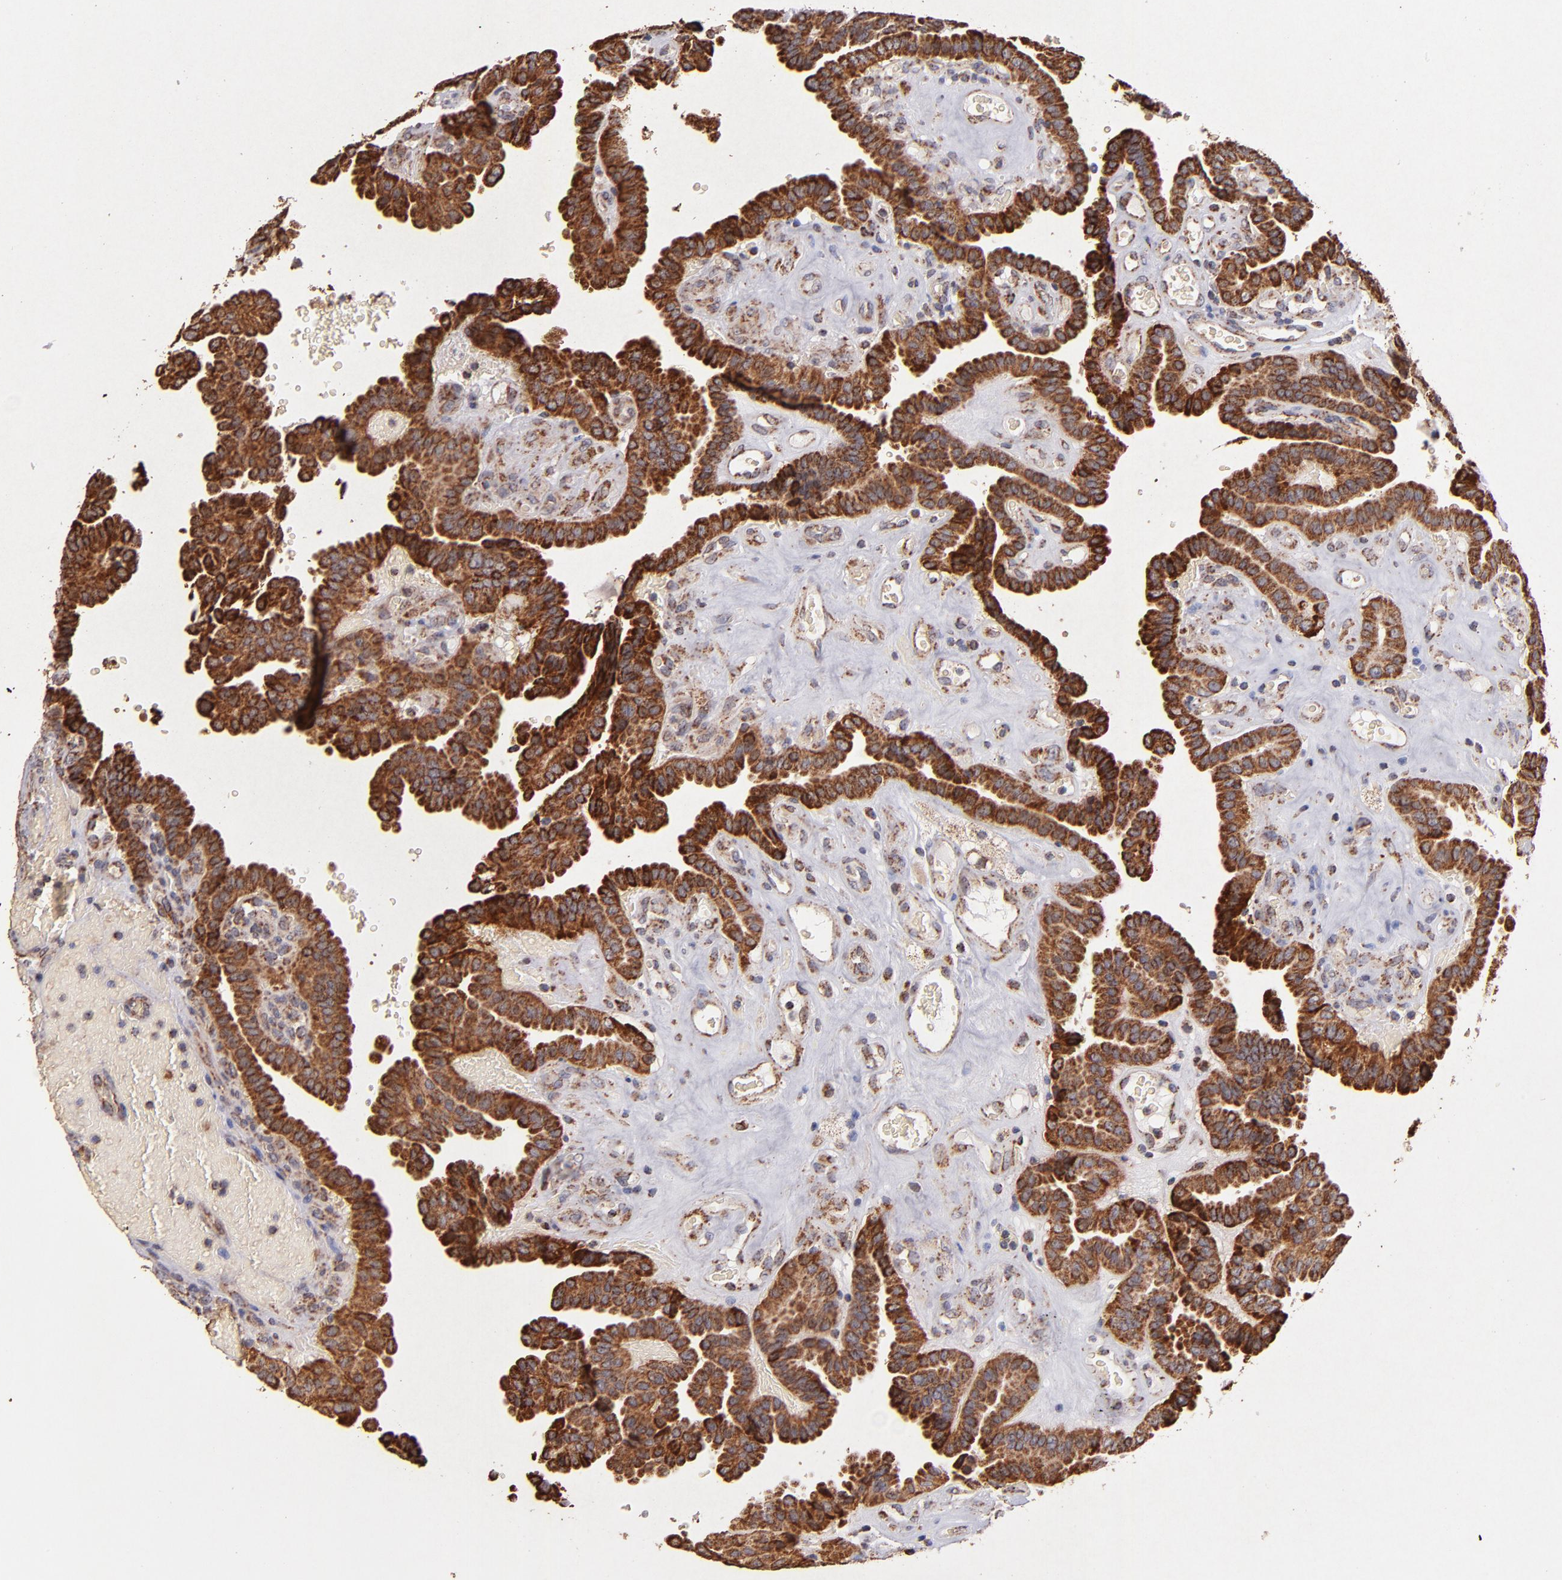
{"staining": {"intensity": "strong", "quantity": ">75%", "location": "cytoplasmic/membranous"}, "tissue": "thyroid cancer", "cell_type": "Tumor cells", "image_type": "cancer", "snomed": [{"axis": "morphology", "description": "Papillary adenocarcinoma, NOS"}, {"axis": "topography", "description": "Thyroid gland"}], "caption": "Approximately >75% of tumor cells in thyroid cancer (papillary adenocarcinoma) demonstrate strong cytoplasmic/membranous protein positivity as visualized by brown immunohistochemical staining.", "gene": "DLST", "patient": {"sex": "male", "age": 87}}